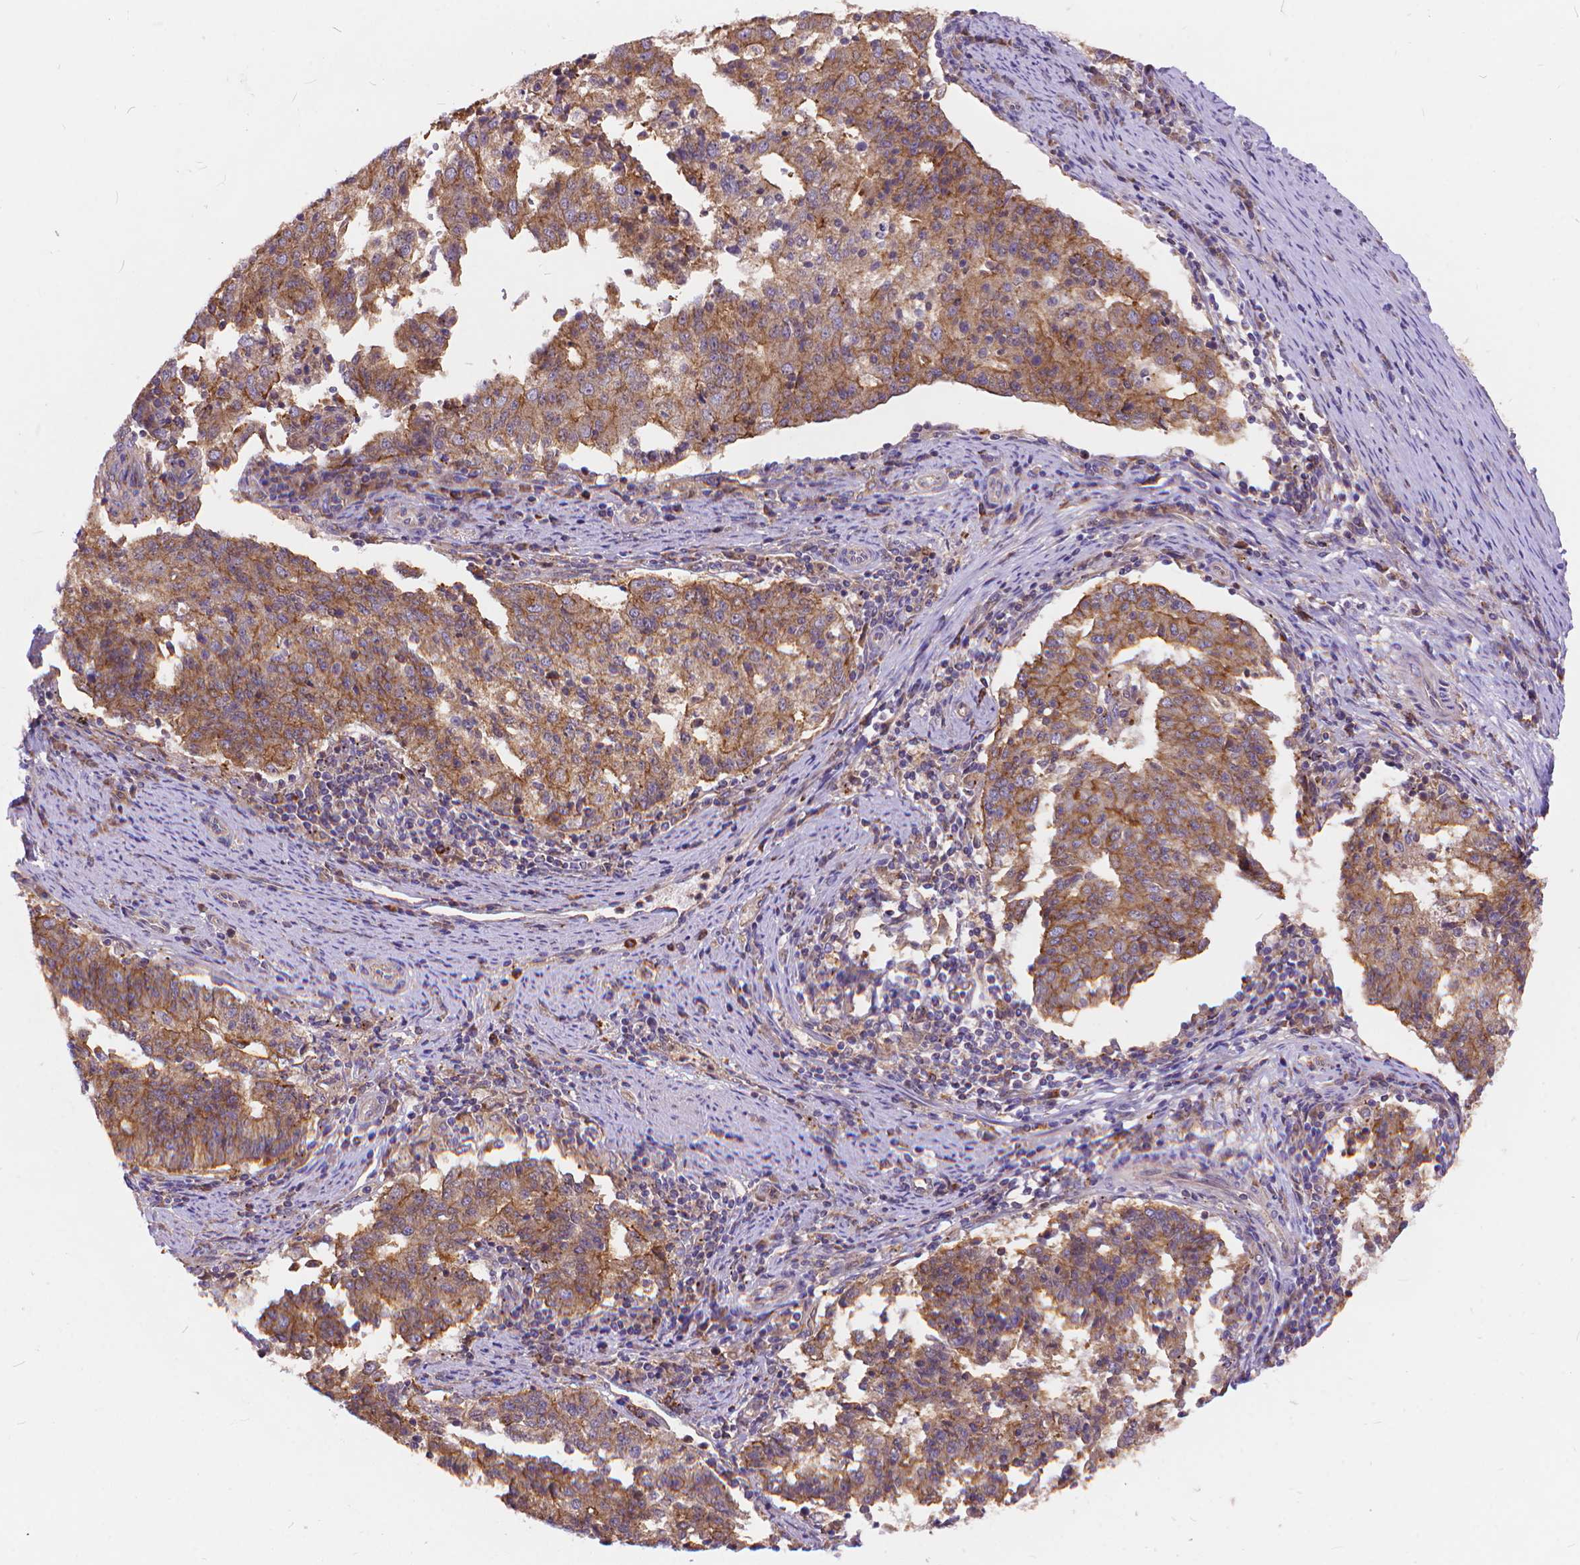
{"staining": {"intensity": "moderate", "quantity": ">75%", "location": "cytoplasmic/membranous"}, "tissue": "endometrial cancer", "cell_type": "Tumor cells", "image_type": "cancer", "snomed": [{"axis": "morphology", "description": "Adenocarcinoma, NOS"}, {"axis": "topography", "description": "Endometrium"}], "caption": "Endometrial cancer (adenocarcinoma) stained for a protein (brown) exhibits moderate cytoplasmic/membranous positive staining in about >75% of tumor cells.", "gene": "ARAP1", "patient": {"sex": "female", "age": 82}}